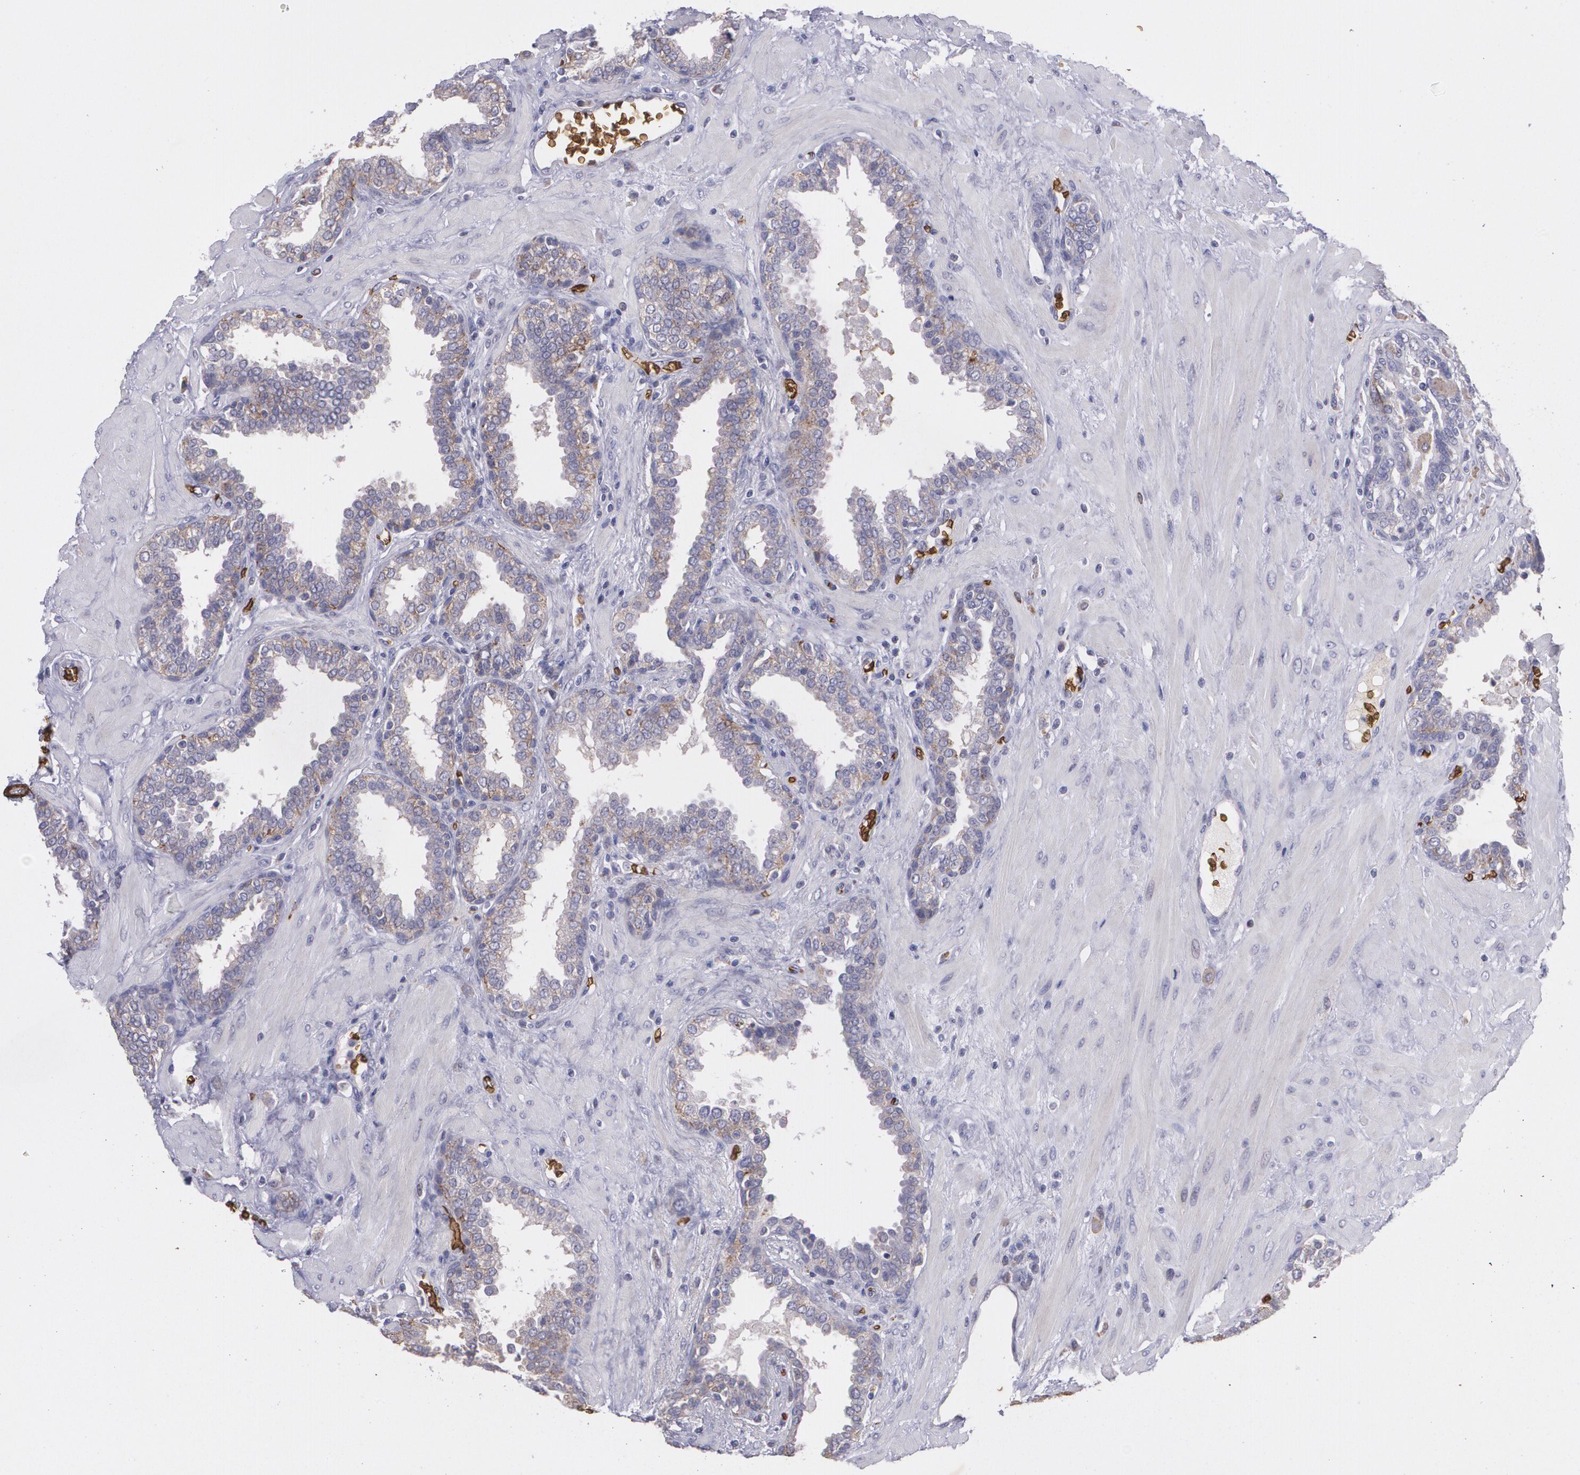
{"staining": {"intensity": "weak", "quantity": ">75%", "location": "cytoplasmic/membranous"}, "tissue": "prostate", "cell_type": "Glandular cells", "image_type": "normal", "snomed": [{"axis": "morphology", "description": "Normal tissue, NOS"}, {"axis": "topography", "description": "Prostate"}], "caption": "Prostate stained for a protein (brown) reveals weak cytoplasmic/membranous positive staining in about >75% of glandular cells.", "gene": "SLC2A1", "patient": {"sex": "male", "age": 51}}